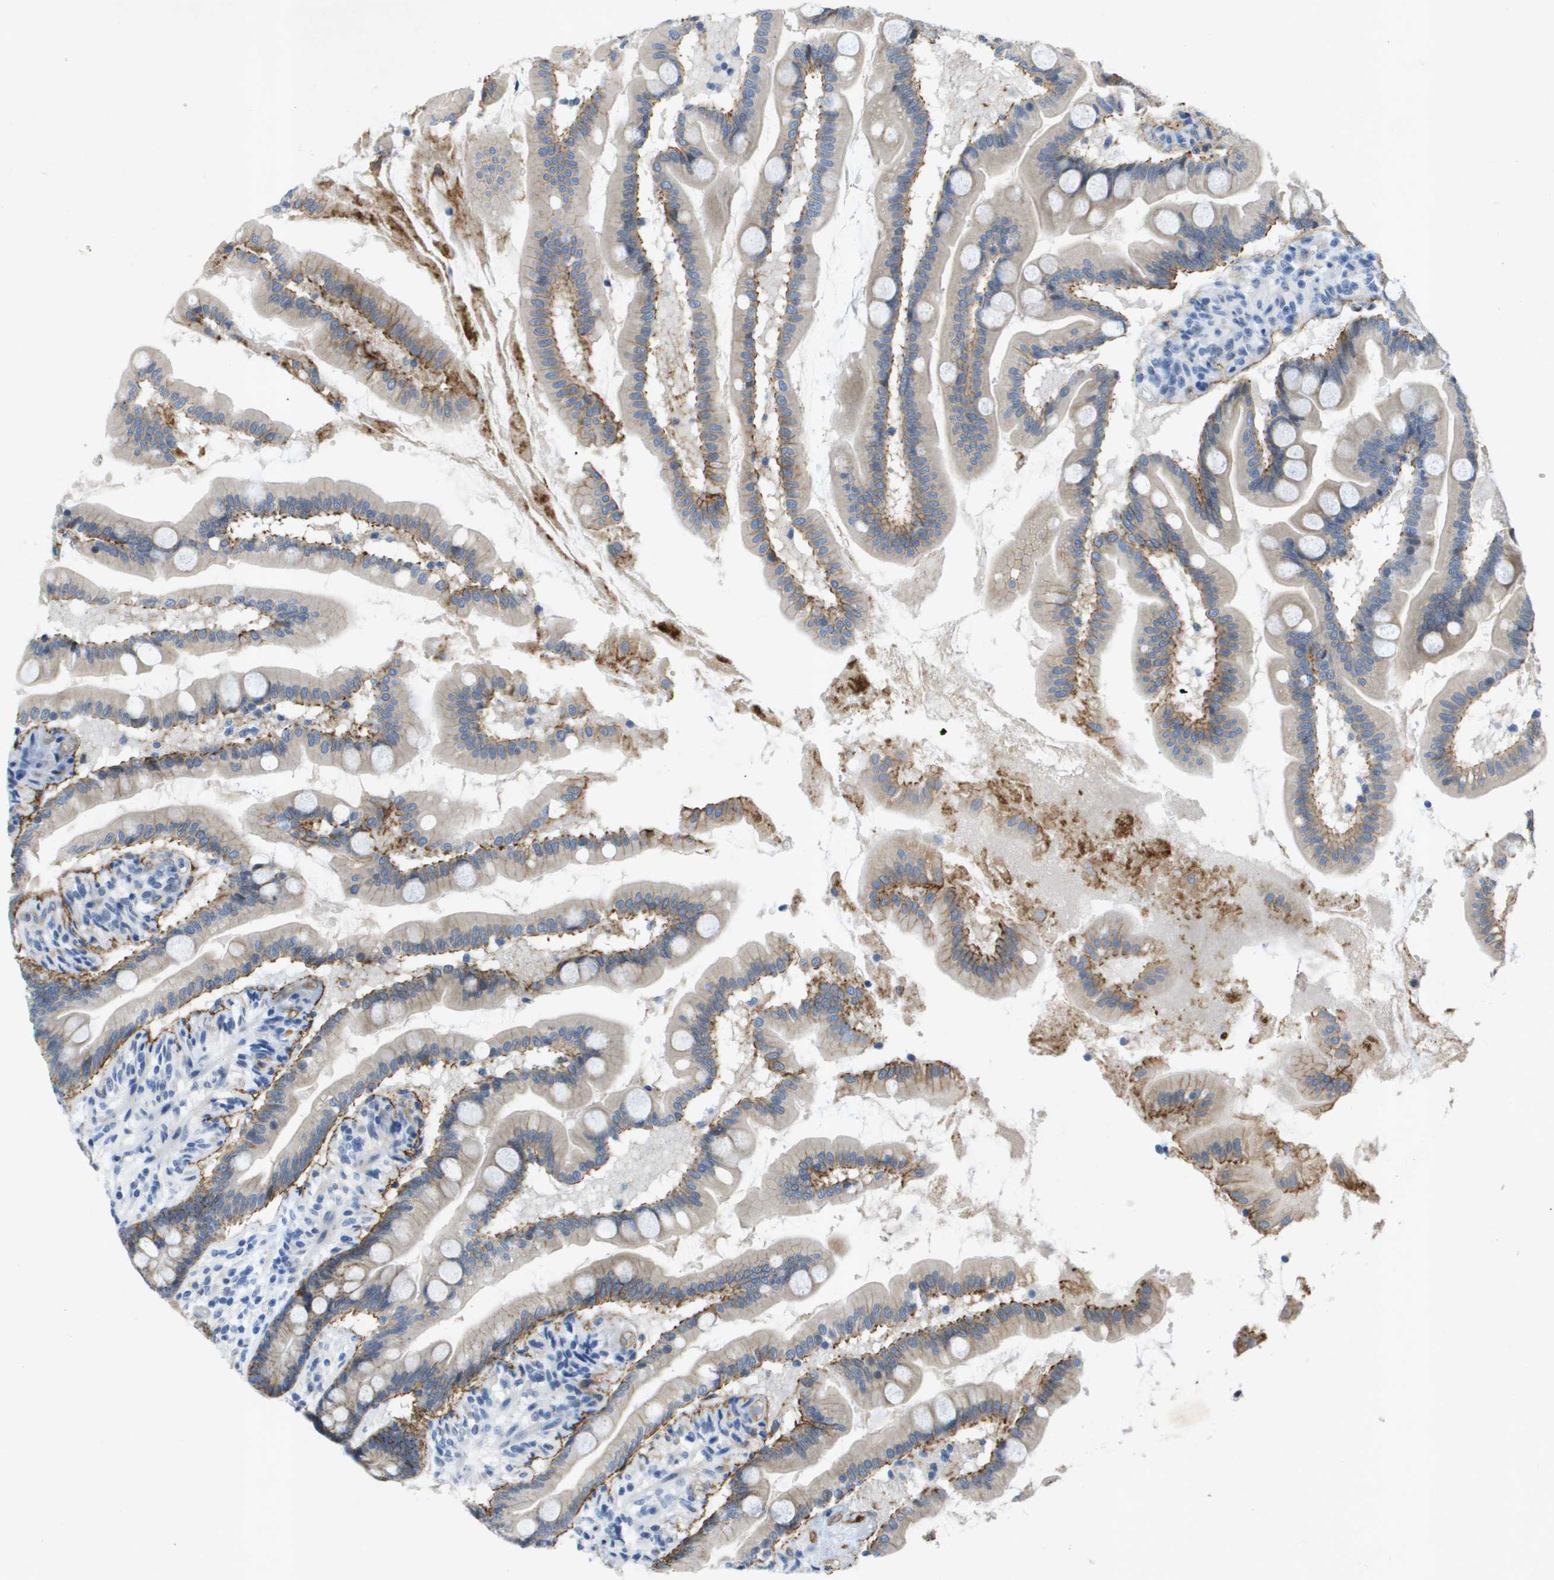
{"staining": {"intensity": "moderate", "quantity": "25%-75%", "location": "cytoplasmic/membranous"}, "tissue": "small intestine", "cell_type": "Glandular cells", "image_type": "normal", "snomed": [{"axis": "morphology", "description": "Normal tissue, NOS"}, {"axis": "topography", "description": "Small intestine"}], "caption": "A brown stain labels moderate cytoplasmic/membranous expression of a protein in glandular cells of unremarkable small intestine.", "gene": "ITGA6", "patient": {"sex": "female", "age": 56}}